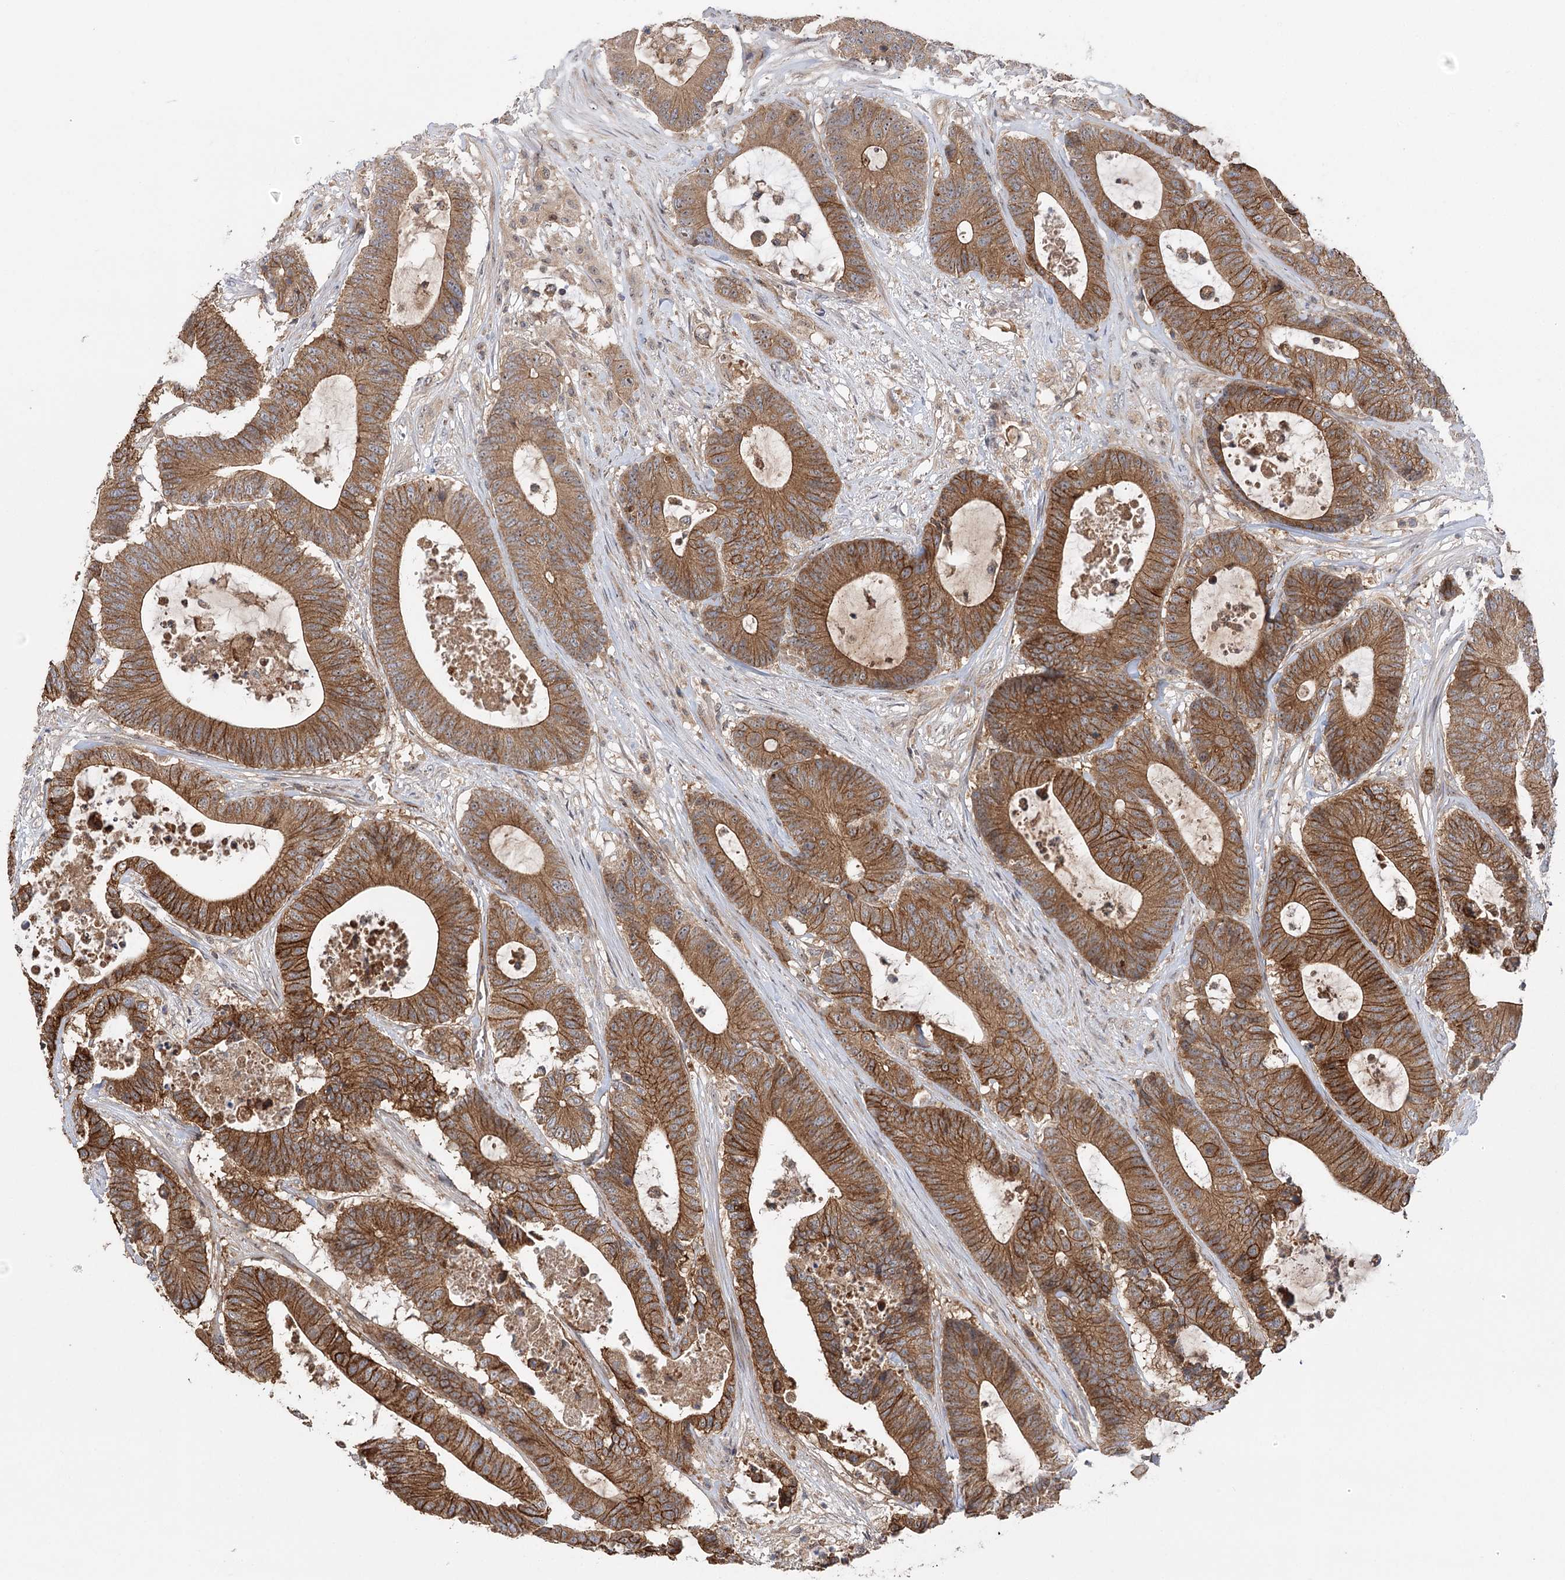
{"staining": {"intensity": "strong", "quantity": ">75%", "location": "cytoplasmic/membranous"}, "tissue": "colorectal cancer", "cell_type": "Tumor cells", "image_type": "cancer", "snomed": [{"axis": "morphology", "description": "Adenocarcinoma, NOS"}, {"axis": "topography", "description": "Colon"}], "caption": "Immunohistochemistry micrograph of human colorectal cancer (adenocarcinoma) stained for a protein (brown), which exhibits high levels of strong cytoplasmic/membranous staining in about >75% of tumor cells.", "gene": "RAPGEF6", "patient": {"sex": "female", "age": 84}}